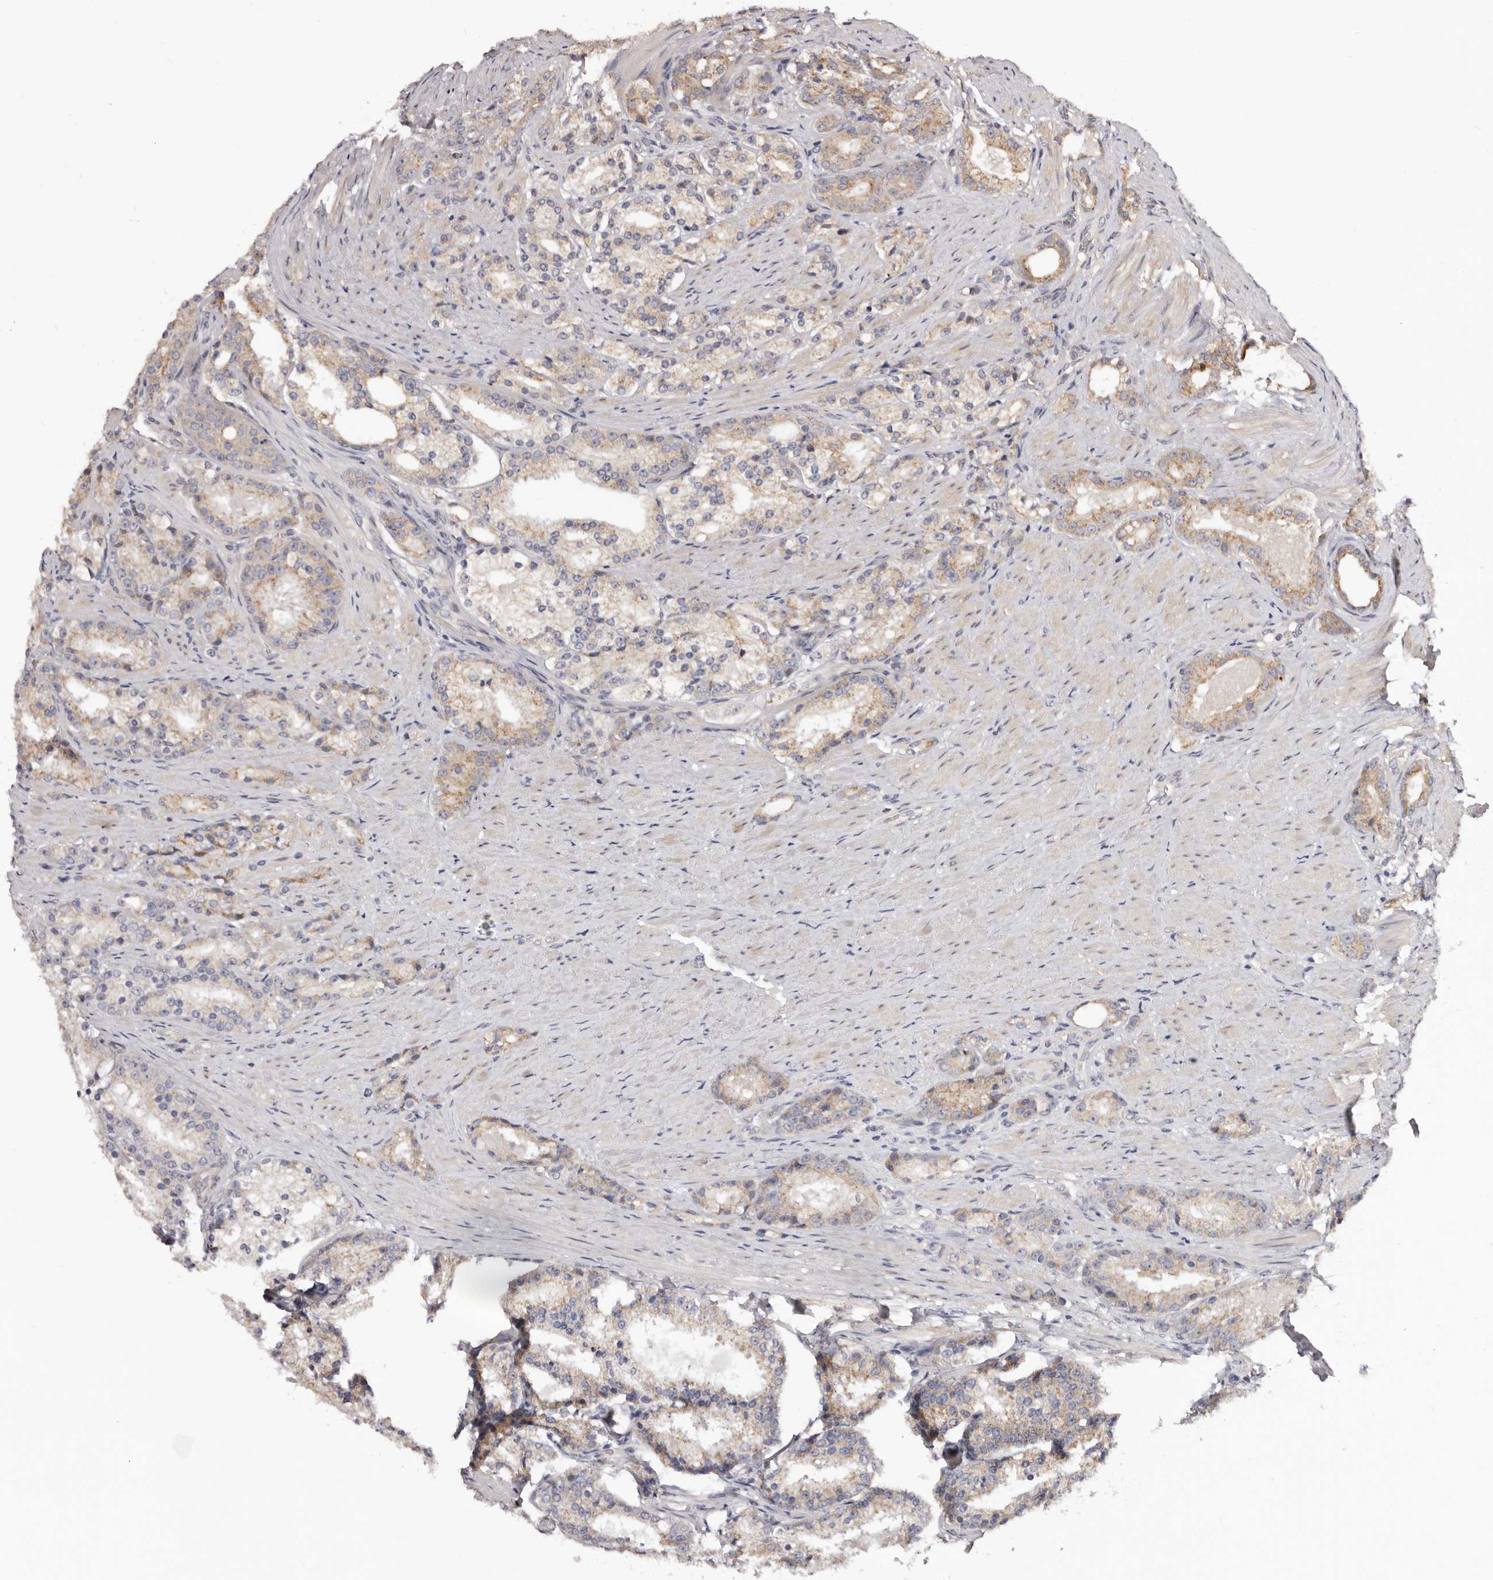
{"staining": {"intensity": "weak", "quantity": "<25%", "location": "cytoplasmic/membranous"}, "tissue": "prostate cancer", "cell_type": "Tumor cells", "image_type": "cancer", "snomed": [{"axis": "morphology", "description": "Adenocarcinoma, High grade"}, {"axis": "topography", "description": "Prostate"}], "caption": "Adenocarcinoma (high-grade) (prostate) was stained to show a protein in brown. There is no significant expression in tumor cells.", "gene": "NOL12", "patient": {"sex": "male", "age": 60}}